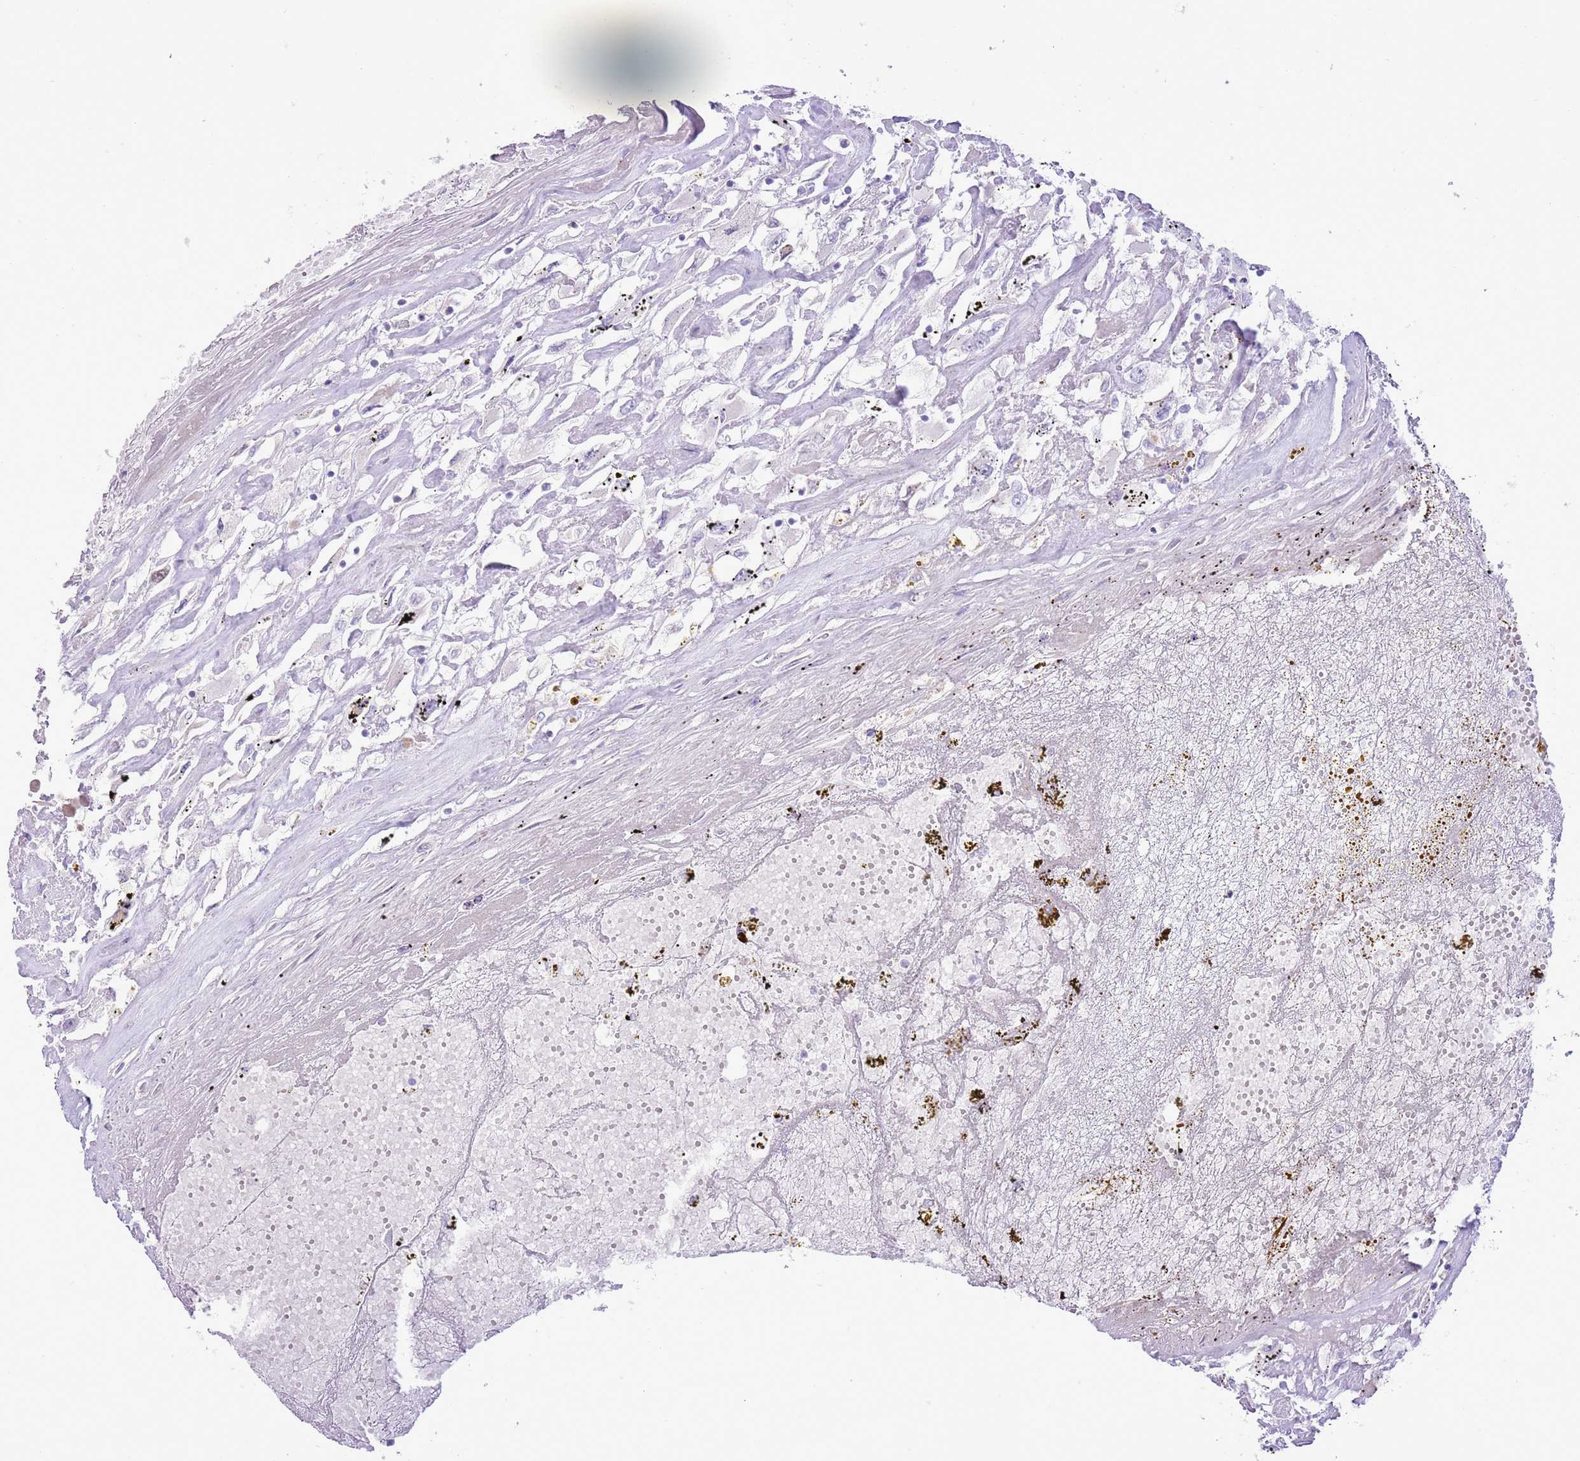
{"staining": {"intensity": "negative", "quantity": "none", "location": "none"}, "tissue": "renal cancer", "cell_type": "Tumor cells", "image_type": "cancer", "snomed": [{"axis": "morphology", "description": "Adenocarcinoma, NOS"}, {"axis": "topography", "description": "Kidney"}], "caption": "Tumor cells are negative for brown protein staining in renal cancer.", "gene": "GMNN", "patient": {"sex": "female", "age": 52}}